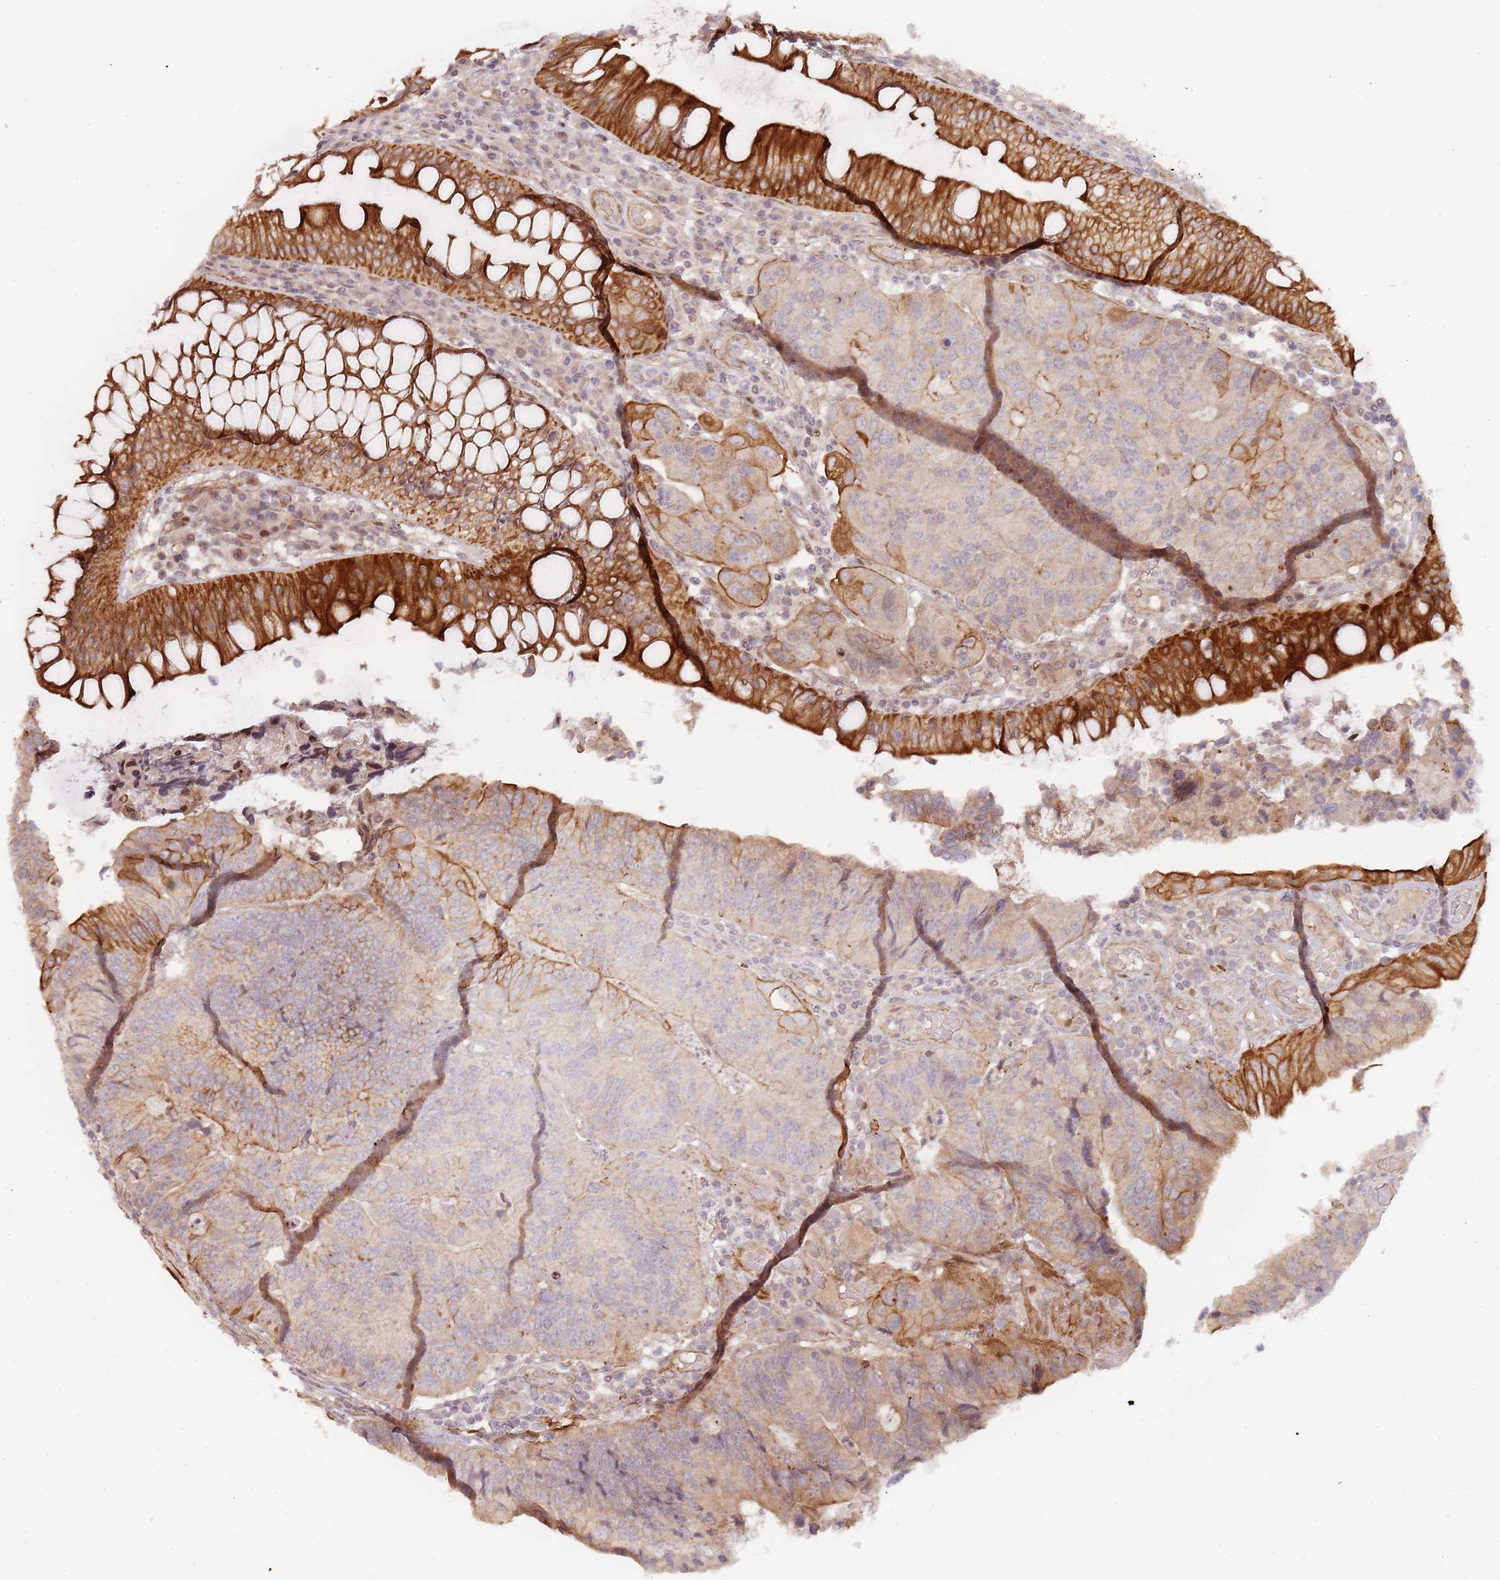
{"staining": {"intensity": "moderate", "quantity": "<25%", "location": "cytoplasmic/membranous"}, "tissue": "colorectal cancer", "cell_type": "Tumor cells", "image_type": "cancer", "snomed": [{"axis": "morphology", "description": "Adenocarcinoma, NOS"}, {"axis": "topography", "description": "Colon"}], "caption": "A brown stain highlights moderate cytoplasmic/membranous expression of a protein in human adenocarcinoma (colorectal) tumor cells. (Stains: DAB (3,3'-diaminobenzidine) in brown, nuclei in blue, Microscopy: brightfield microscopy at high magnification).", "gene": "RPS6KA2", "patient": {"sex": "female", "age": 67}}